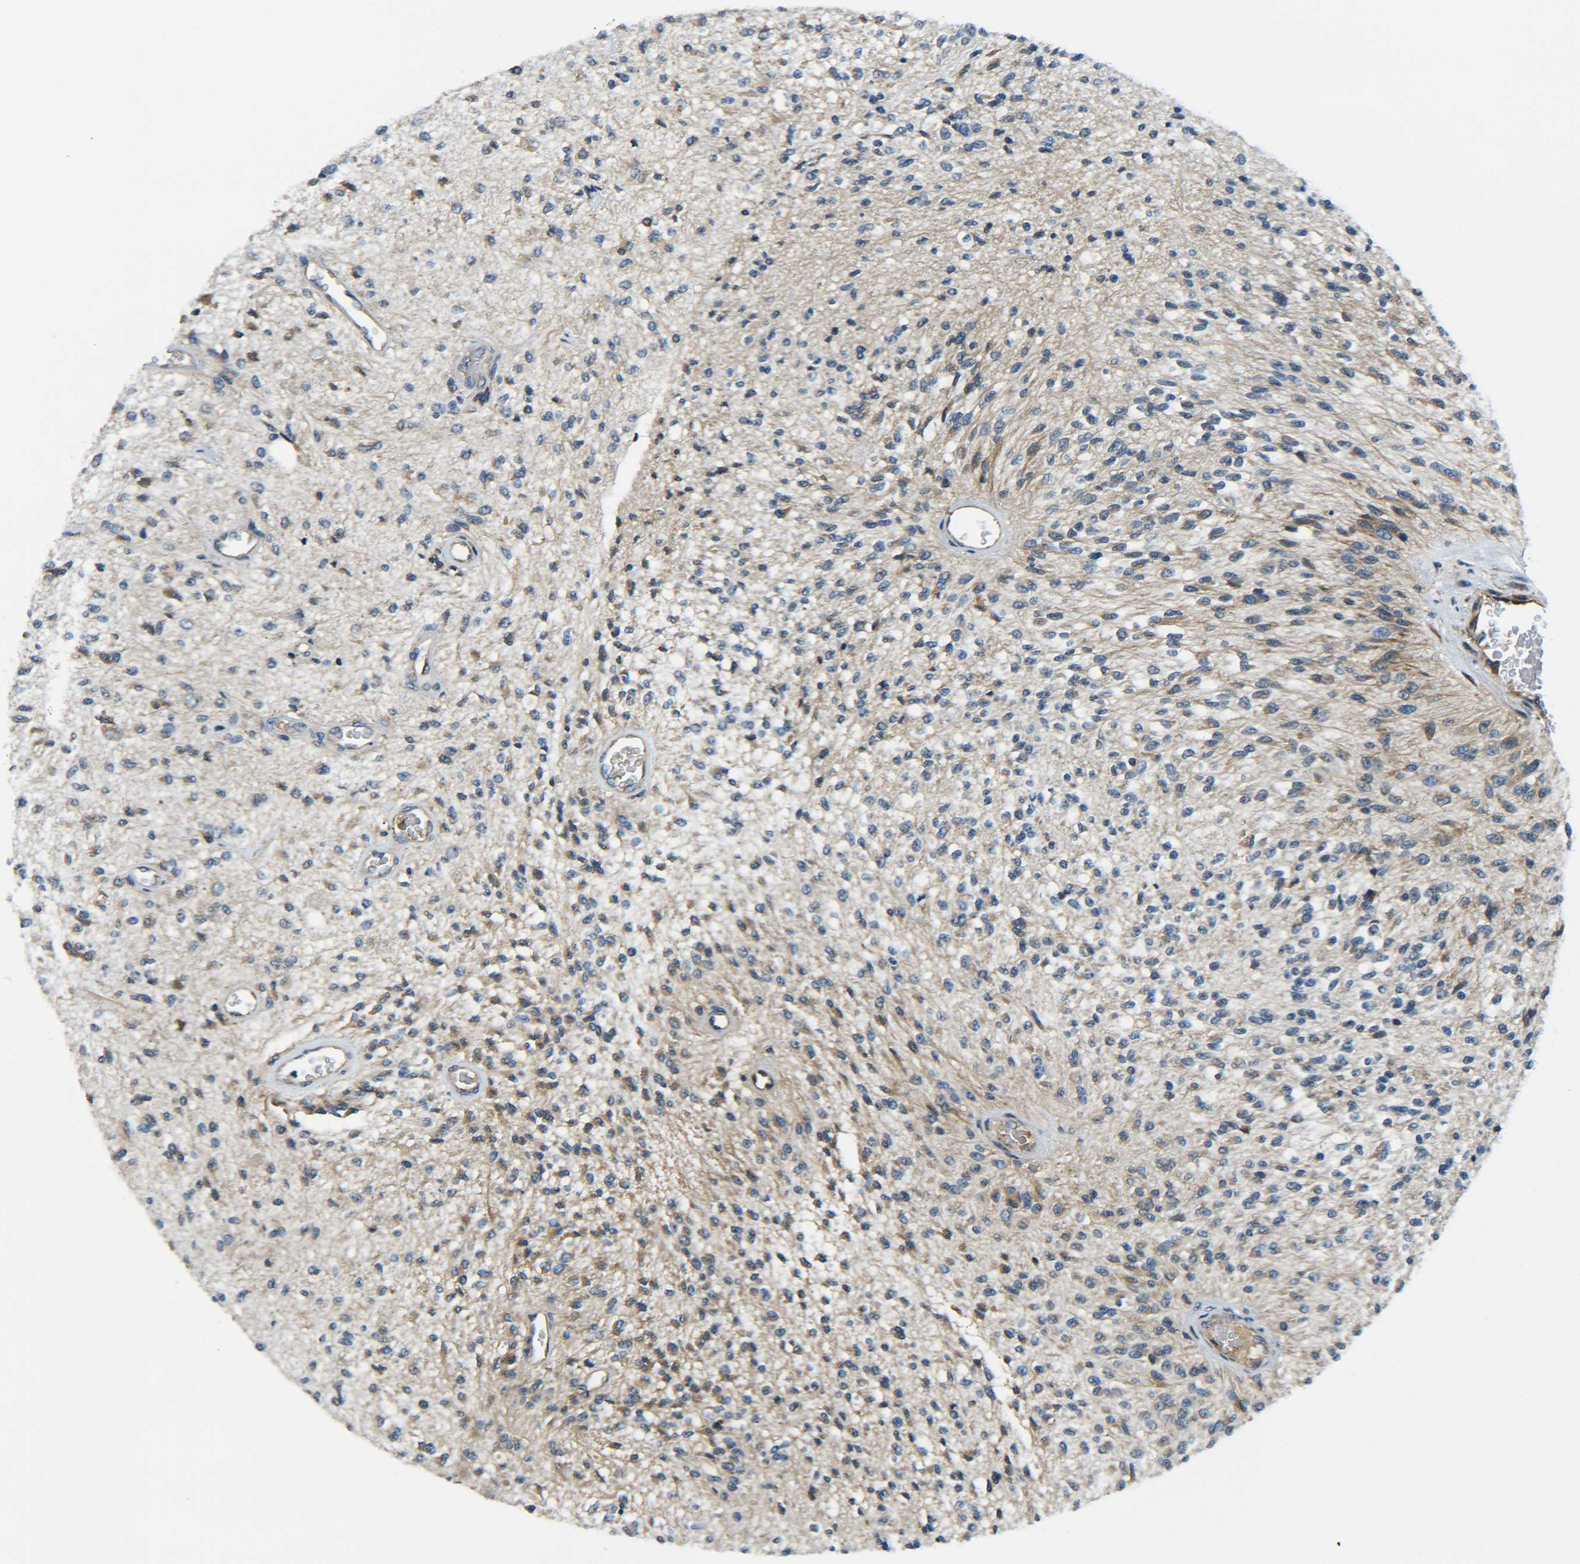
{"staining": {"intensity": "moderate", "quantity": "<25%", "location": "cytoplasmic/membranous"}, "tissue": "glioma", "cell_type": "Tumor cells", "image_type": "cancer", "snomed": [{"axis": "morphology", "description": "Normal tissue, NOS"}, {"axis": "morphology", "description": "Glioma, malignant, High grade"}, {"axis": "topography", "description": "Cerebral cortex"}], "caption": "Protein staining of malignant glioma (high-grade) tissue exhibits moderate cytoplasmic/membranous positivity in about <25% of tumor cells.", "gene": "PREB", "patient": {"sex": "male", "age": 77}}